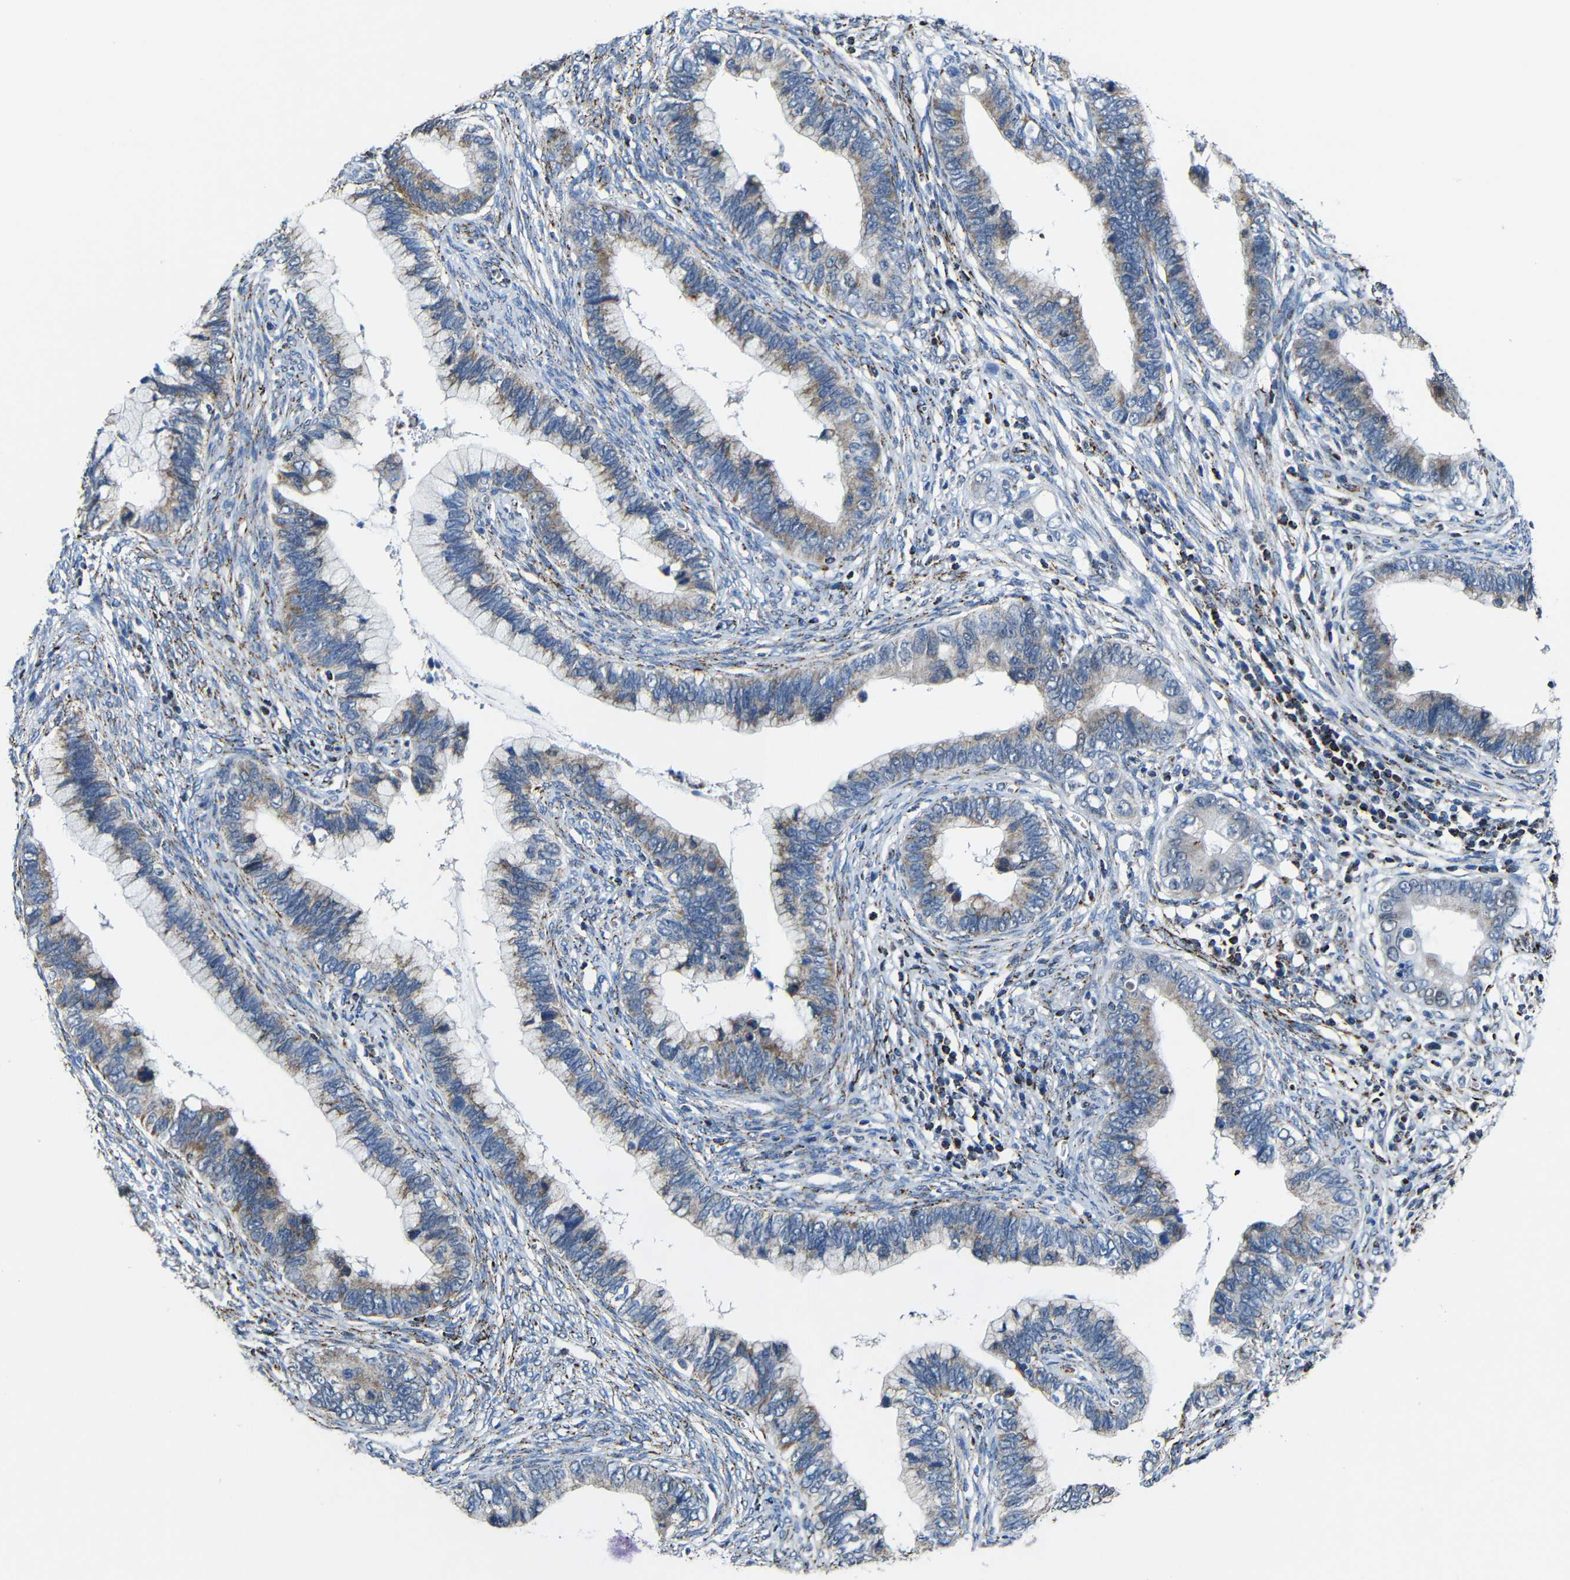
{"staining": {"intensity": "weak", "quantity": "25%-75%", "location": "cytoplasmic/membranous"}, "tissue": "cervical cancer", "cell_type": "Tumor cells", "image_type": "cancer", "snomed": [{"axis": "morphology", "description": "Adenocarcinoma, NOS"}, {"axis": "topography", "description": "Cervix"}], "caption": "Immunohistochemistry (IHC) histopathology image of cervical cancer stained for a protein (brown), which exhibits low levels of weak cytoplasmic/membranous staining in about 25%-75% of tumor cells.", "gene": "CA5B", "patient": {"sex": "female", "age": 44}}